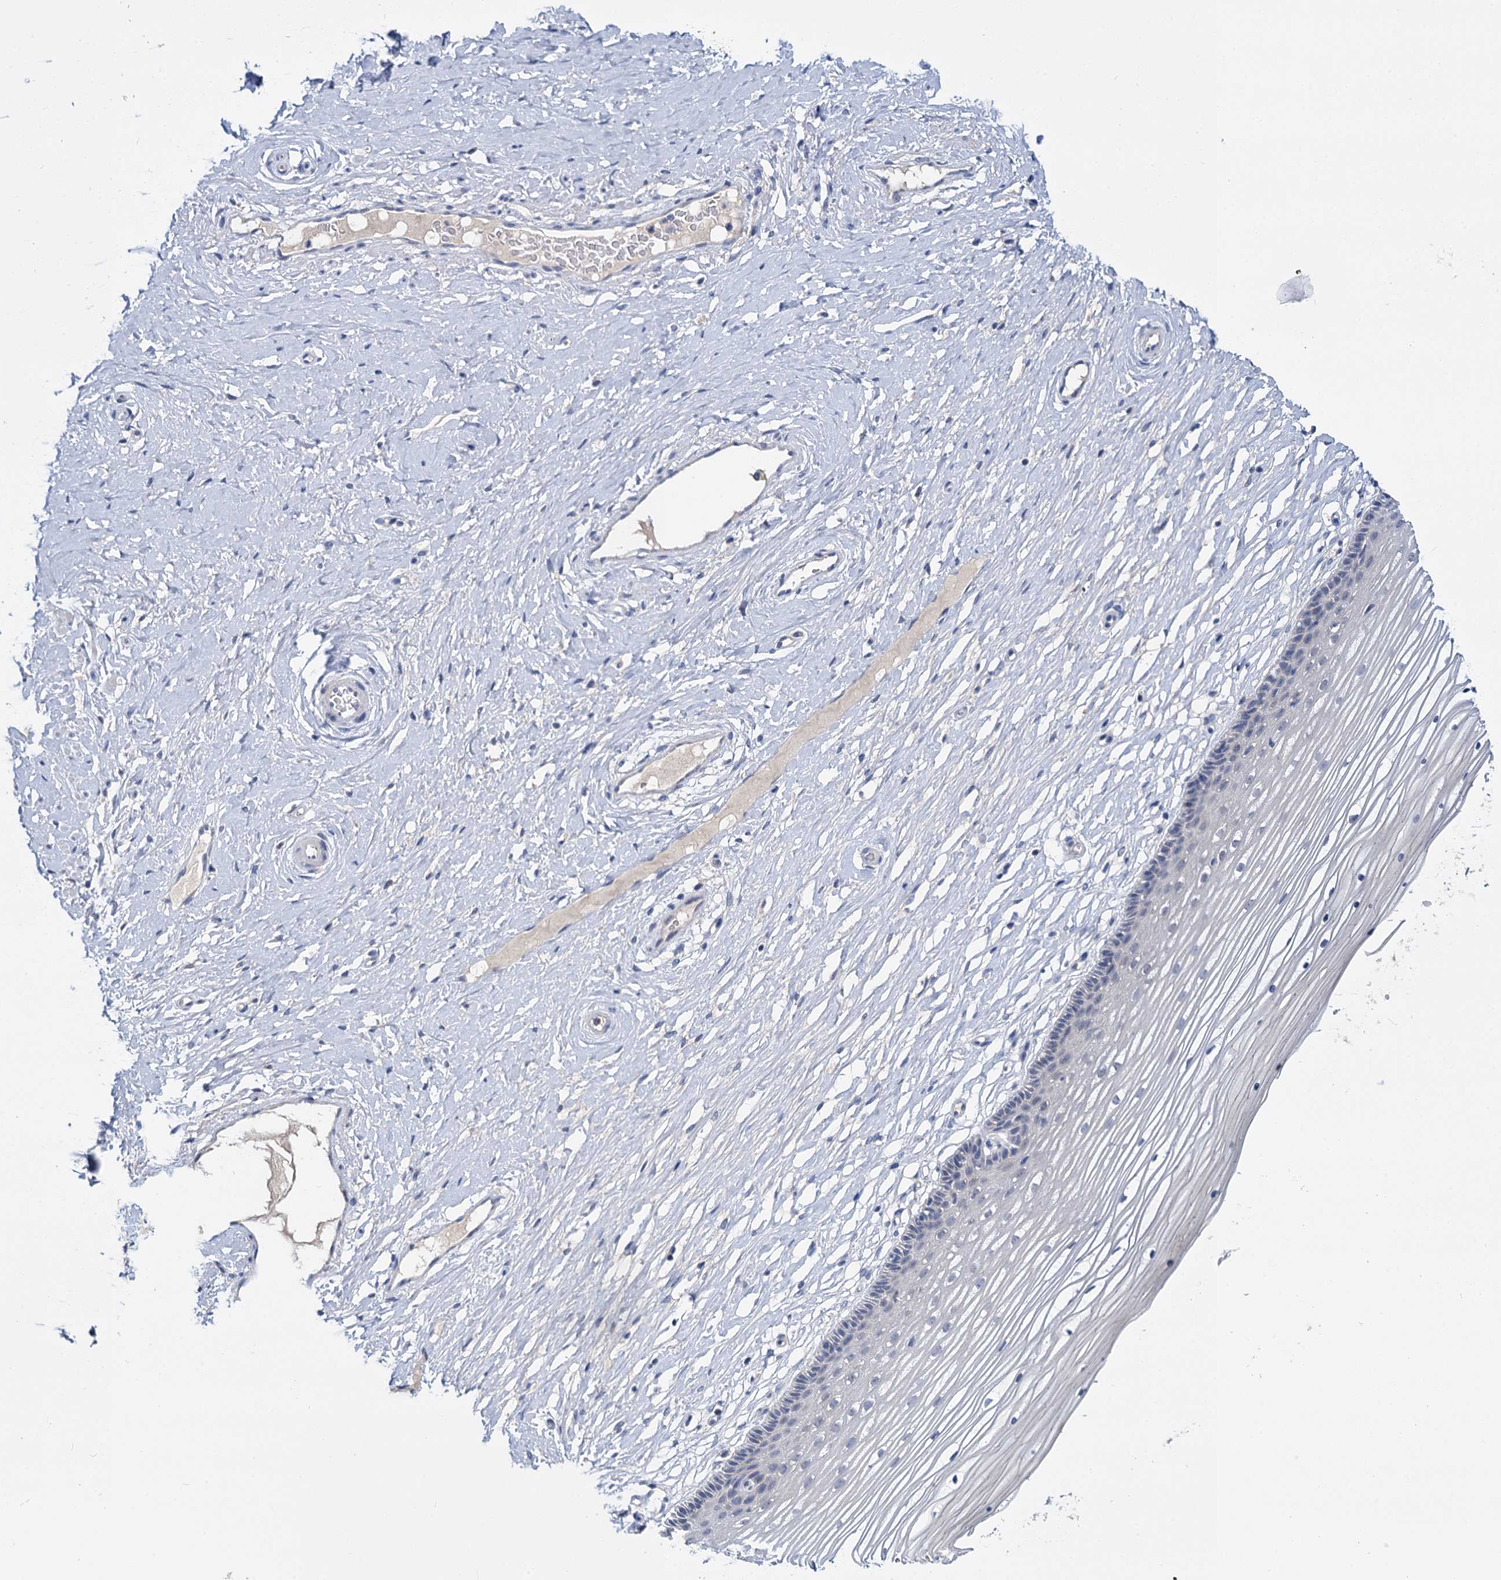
{"staining": {"intensity": "negative", "quantity": "none", "location": "none"}, "tissue": "vagina", "cell_type": "Squamous epithelial cells", "image_type": "normal", "snomed": [{"axis": "morphology", "description": "Normal tissue, NOS"}, {"axis": "topography", "description": "Vagina"}, {"axis": "topography", "description": "Cervix"}], "caption": "Squamous epithelial cells are negative for protein expression in benign human vagina. The staining was performed using DAB to visualize the protein expression in brown, while the nuclei were stained in blue with hematoxylin (Magnification: 20x).", "gene": "ANKRD42", "patient": {"sex": "female", "age": 40}}